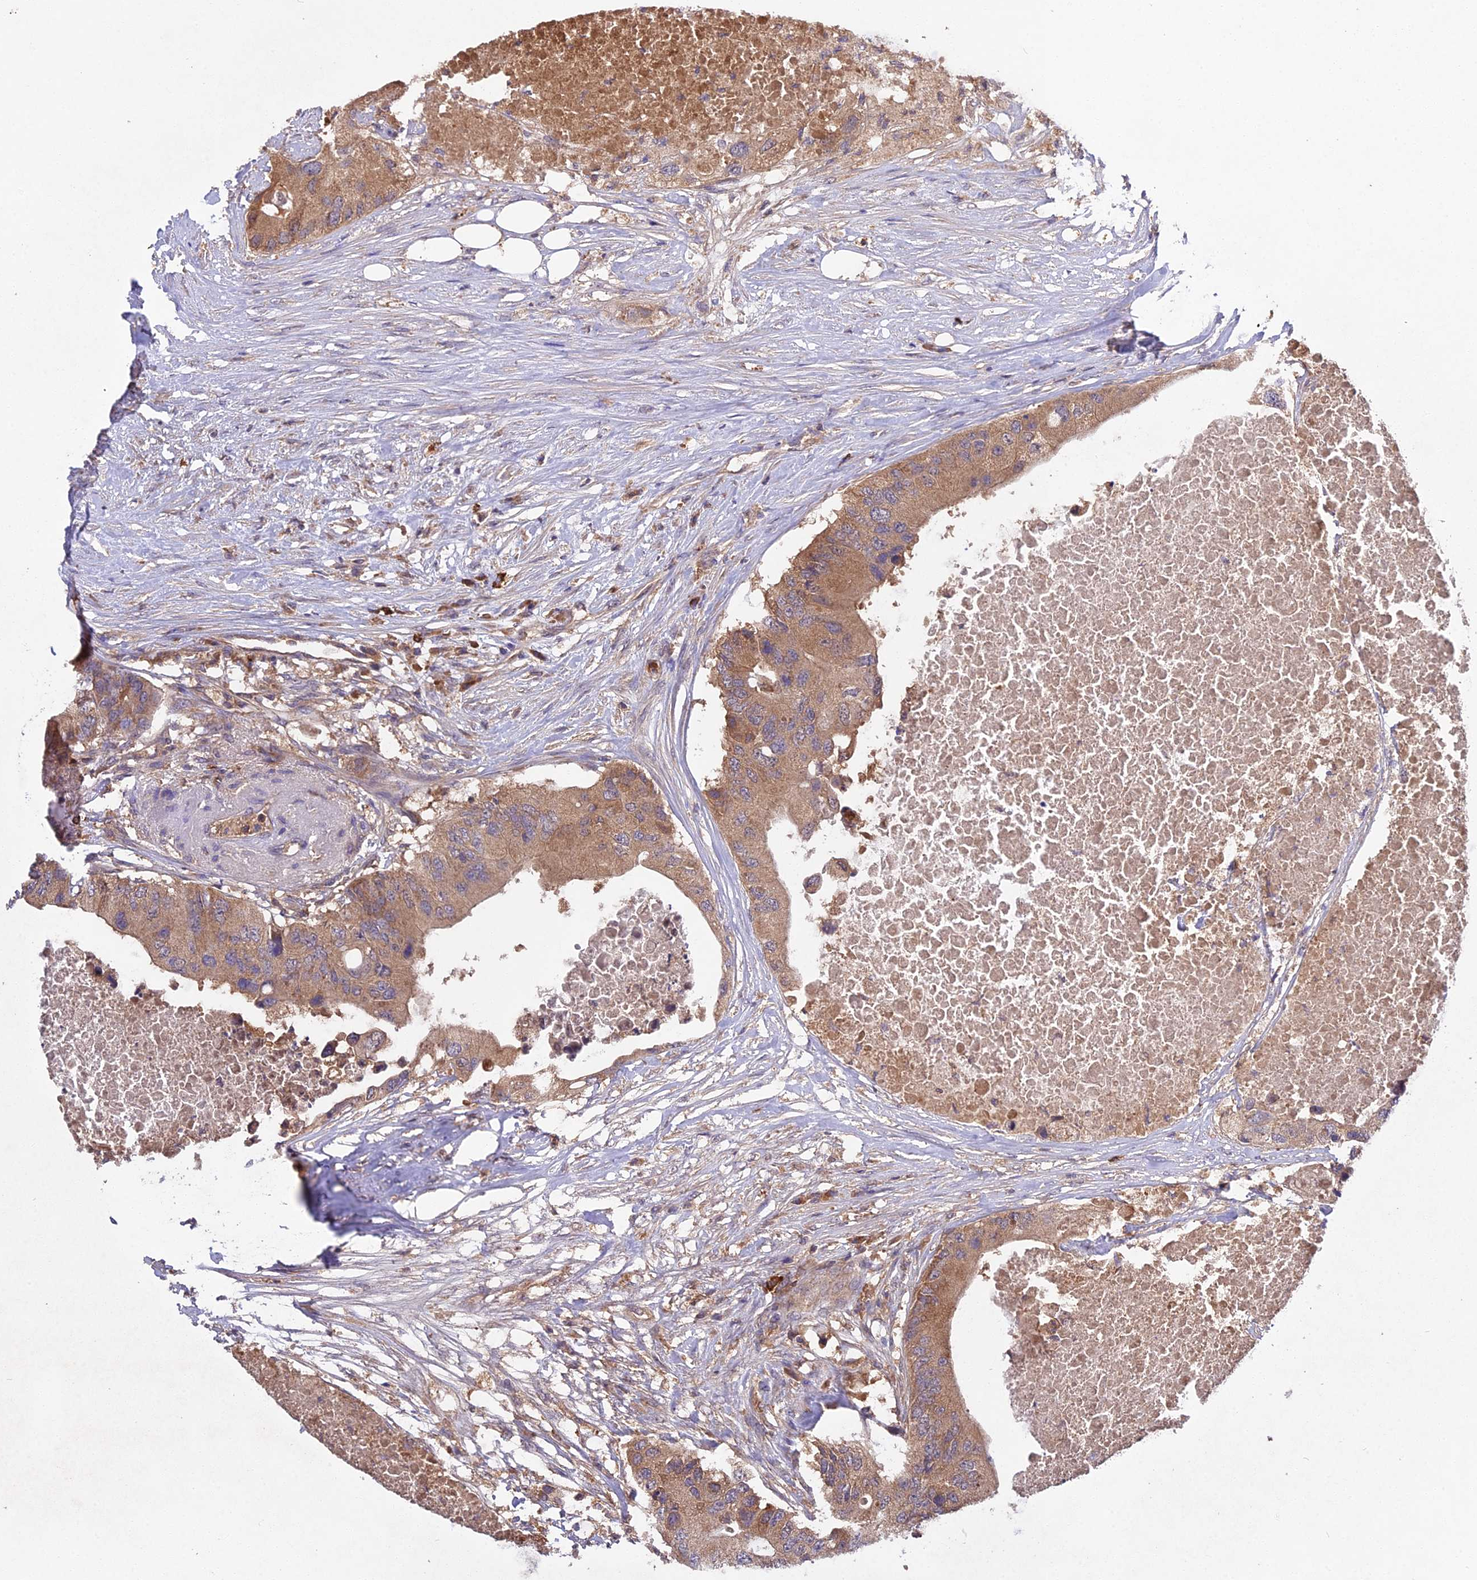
{"staining": {"intensity": "moderate", "quantity": ">75%", "location": "cytoplasmic/membranous"}, "tissue": "colorectal cancer", "cell_type": "Tumor cells", "image_type": "cancer", "snomed": [{"axis": "morphology", "description": "Adenocarcinoma, NOS"}, {"axis": "topography", "description": "Colon"}], "caption": "Colorectal cancer tissue demonstrates moderate cytoplasmic/membranous positivity in approximately >75% of tumor cells Using DAB (brown) and hematoxylin (blue) stains, captured at high magnification using brightfield microscopy.", "gene": "TMEM258", "patient": {"sex": "male", "age": 71}}